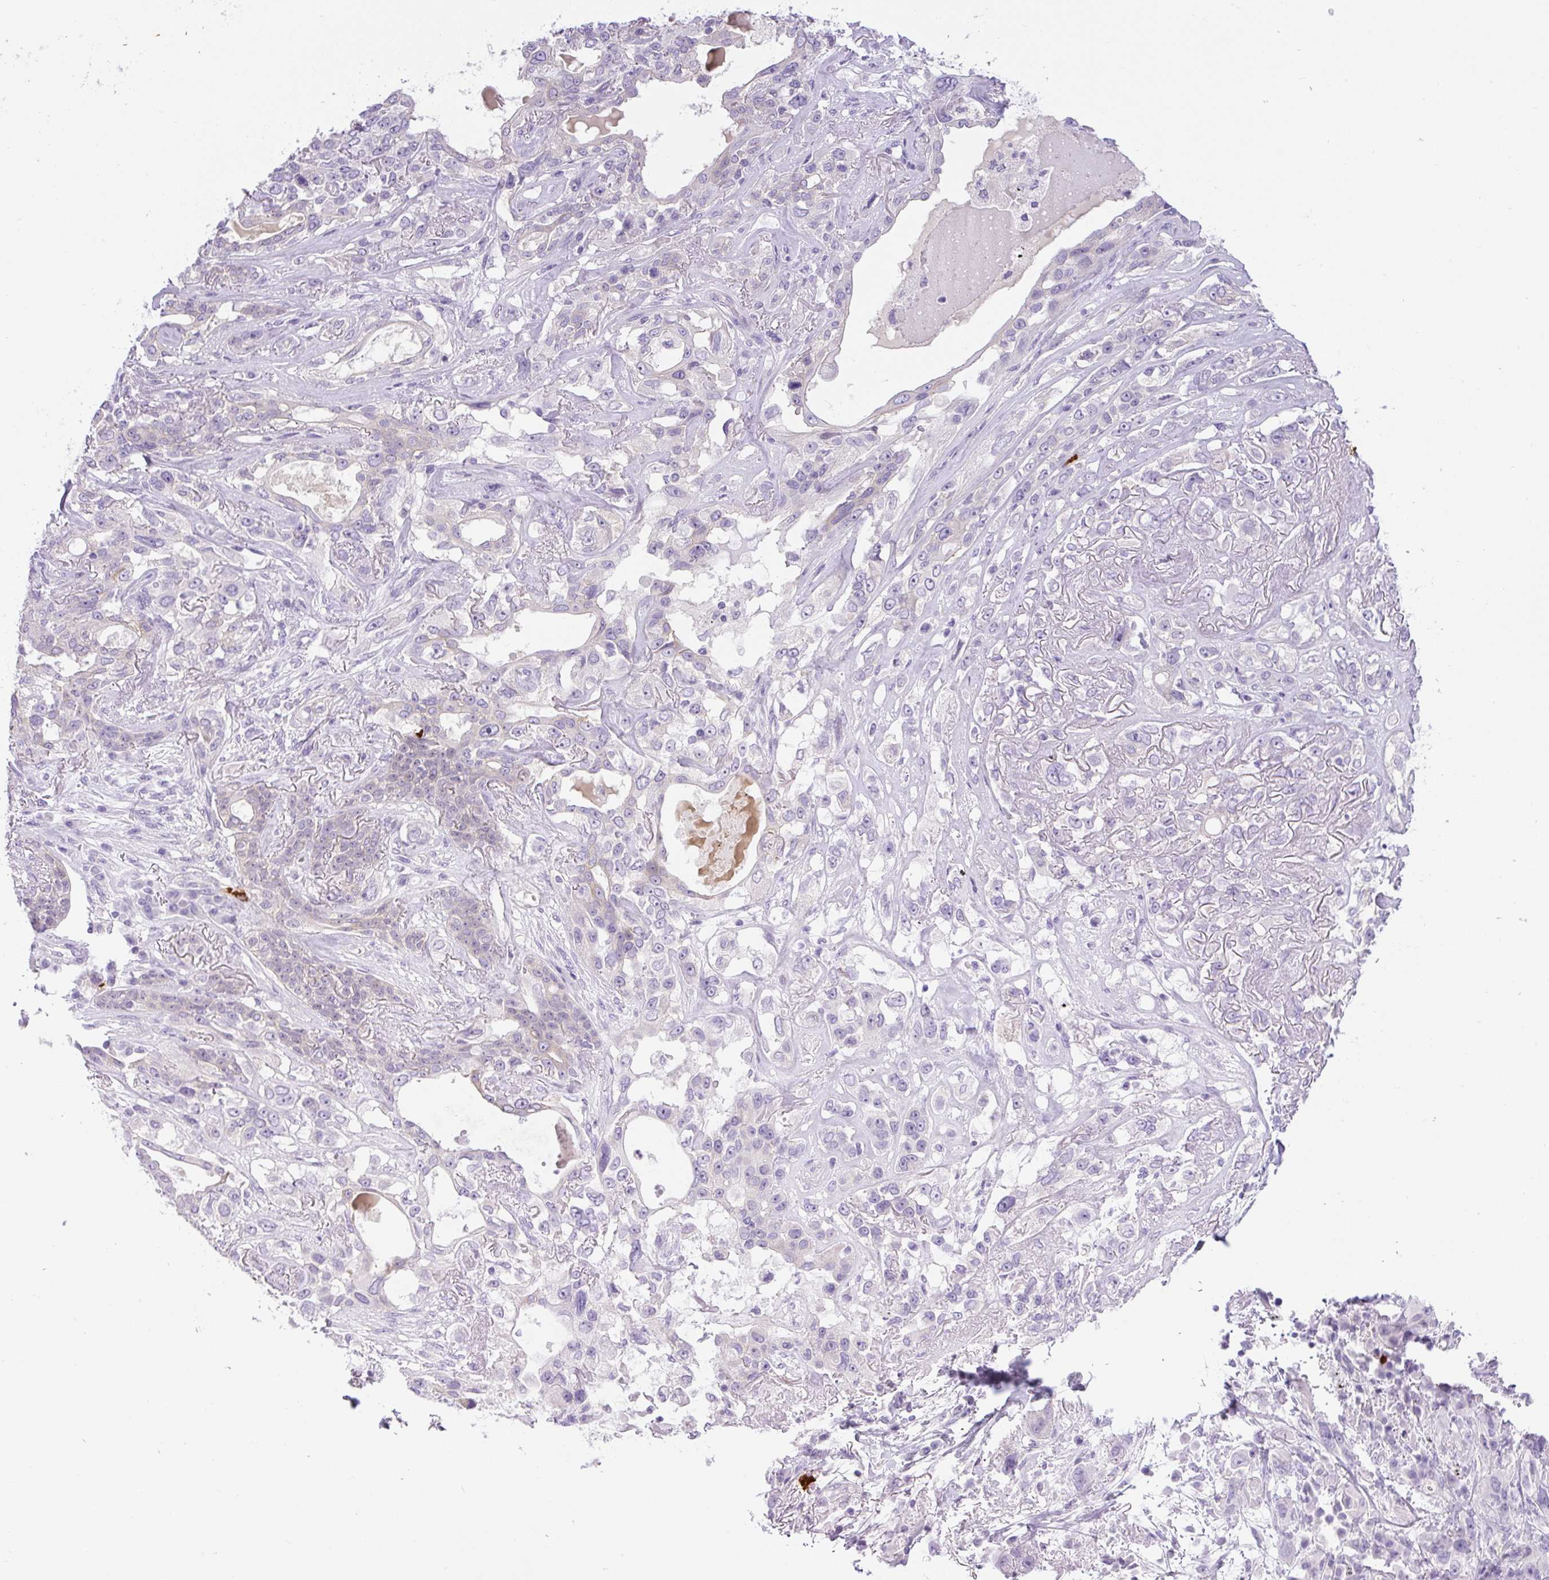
{"staining": {"intensity": "negative", "quantity": "none", "location": "none"}, "tissue": "lung cancer", "cell_type": "Tumor cells", "image_type": "cancer", "snomed": [{"axis": "morphology", "description": "Squamous cell carcinoma, NOS"}, {"axis": "topography", "description": "Lung"}], "caption": "A histopathology image of human squamous cell carcinoma (lung) is negative for staining in tumor cells. (Stains: DAB immunohistochemistry (IHC) with hematoxylin counter stain, Microscopy: brightfield microscopy at high magnification).", "gene": "ADAMTS19", "patient": {"sex": "female", "age": 70}}